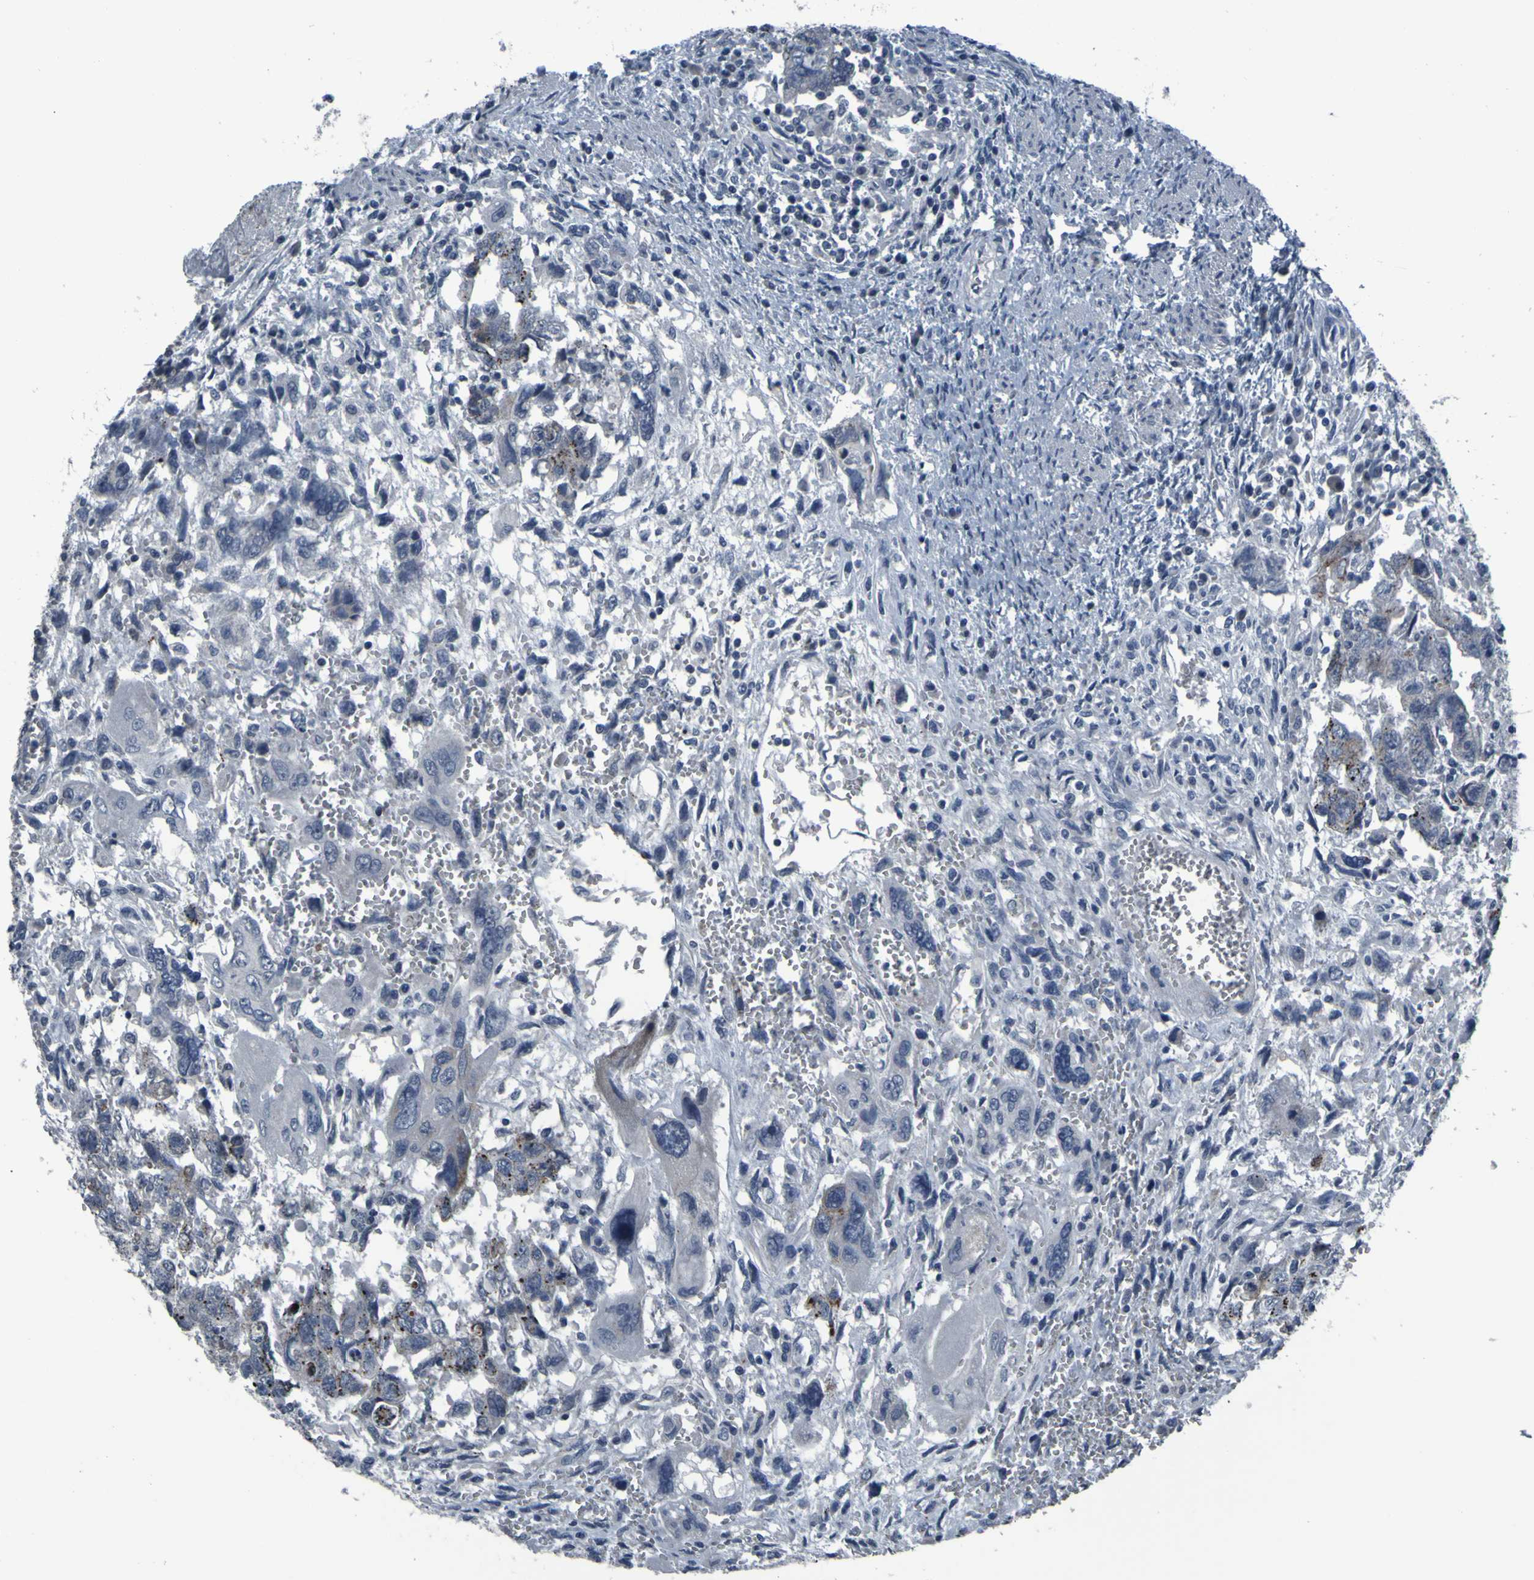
{"staining": {"intensity": "moderate", "quantity": "<25%", "location": "cytoplasmic/membranous"}, "tissue": "testis cancer", "cell_type": "Tumor cells", "image_type": "cancer", "snomed": [{"axis": "morphology", "description": "Carcinoma, Embryonal, NOS"}, {"axis": "topography", "description": "Testis"}], "caption": "Immunohistochemical staining of testis cancer displays low levels of moderate cytoplasmic/membranous protein positivity in about <25% of tumor cells.", "gene": "OSTM1", "patient": {"sex": "male", "age": 28}}